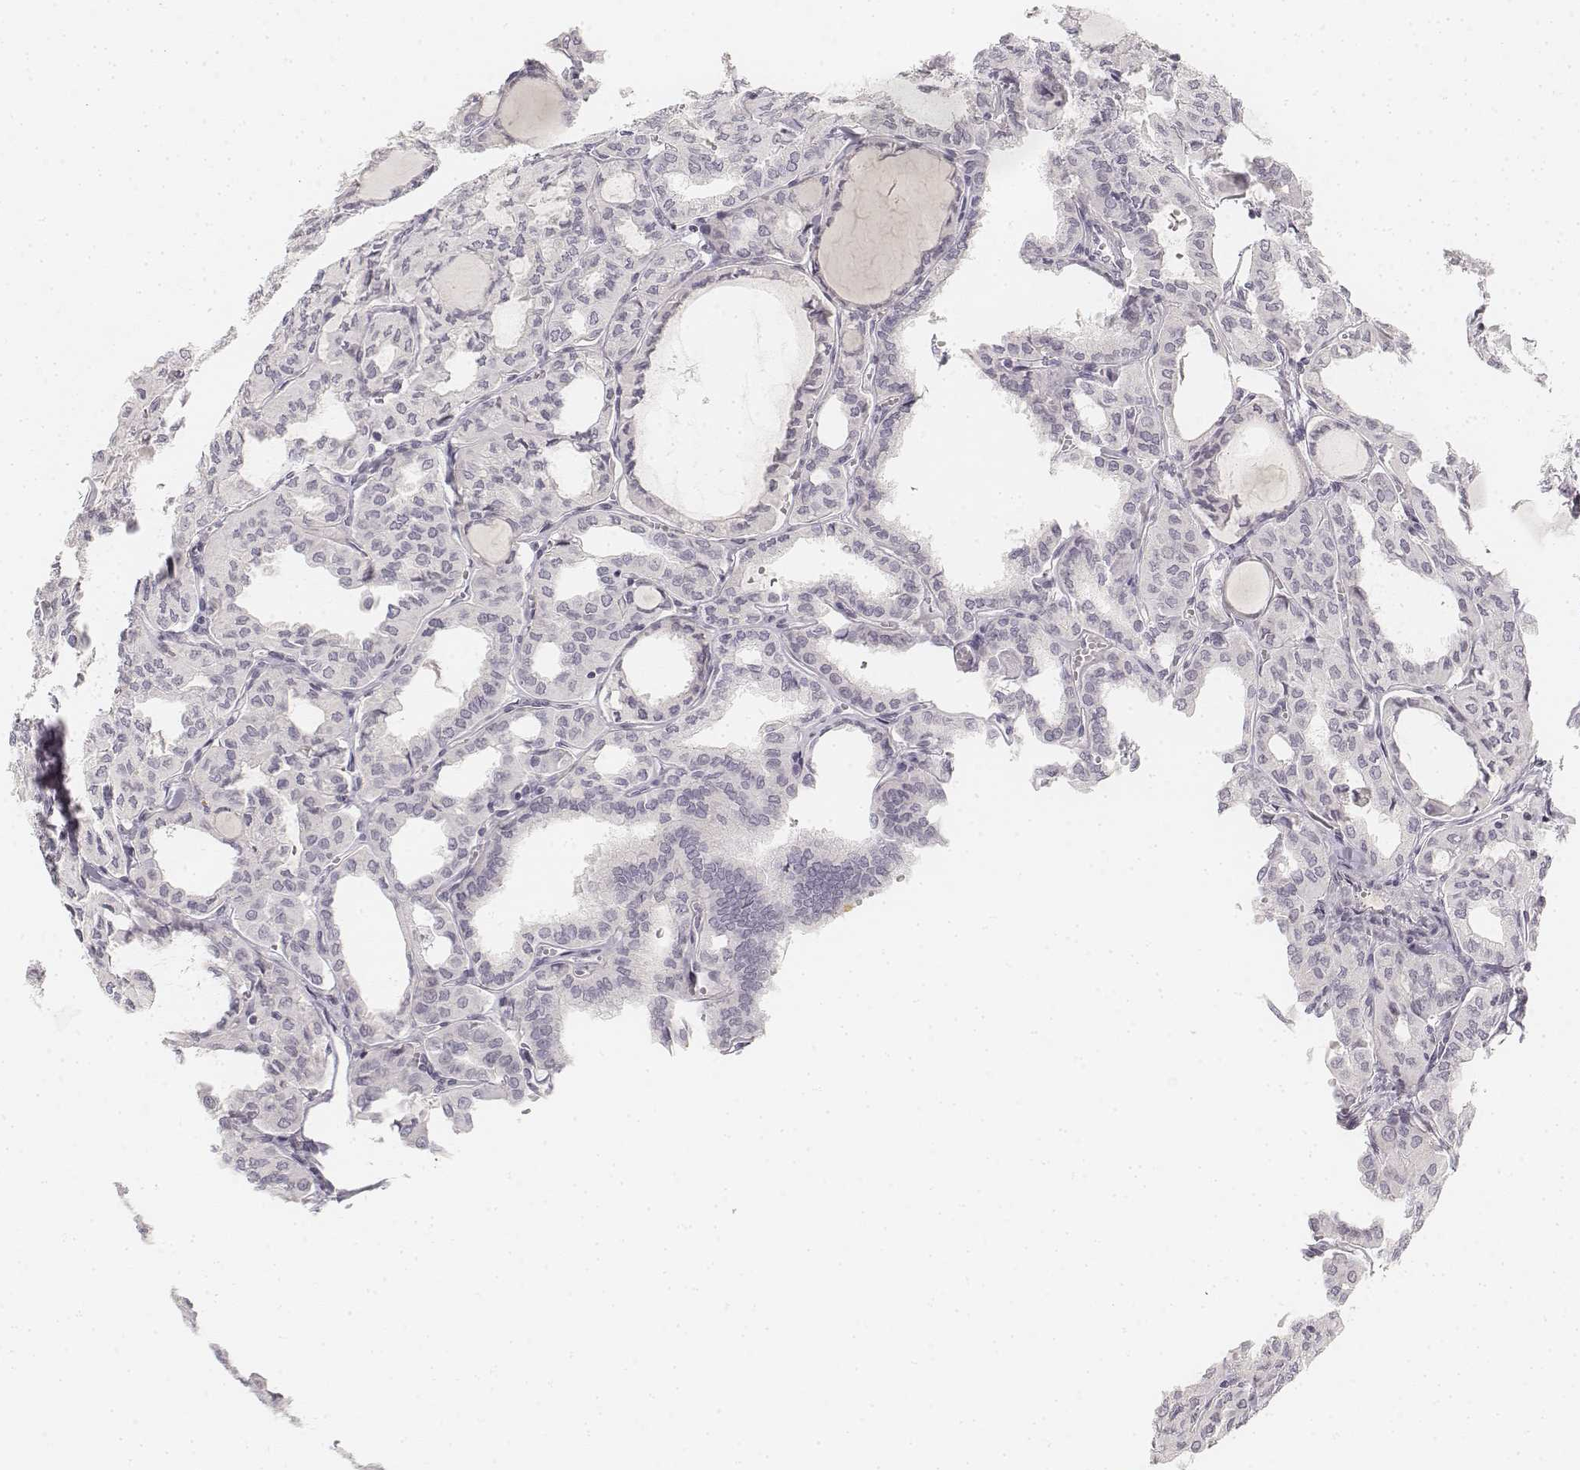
{"staining": {"intensity": "negative", "quantity": "none", "location": "none"}, "tissue": "thyroid cancer", "cell_type": "Tumor cells", "image_type": "cancer", "snomed": [{"axis": "morphology", "description": "Papillary adenocarcinoma, NOS"}, {"axis": "topography", "description": "Thyroid gland"}], "caption": "There is no significant staining in tumor cells of papillary adenocarcinoma (thyroid). Brightfield microscopy of IHC stained with DAB (3,3'-diaminobenzidine) (brown) and hematoxylin (blue), captured at high magnification.", "gene": "DSG4", "patient": {"sex": "male", "age": 20}}